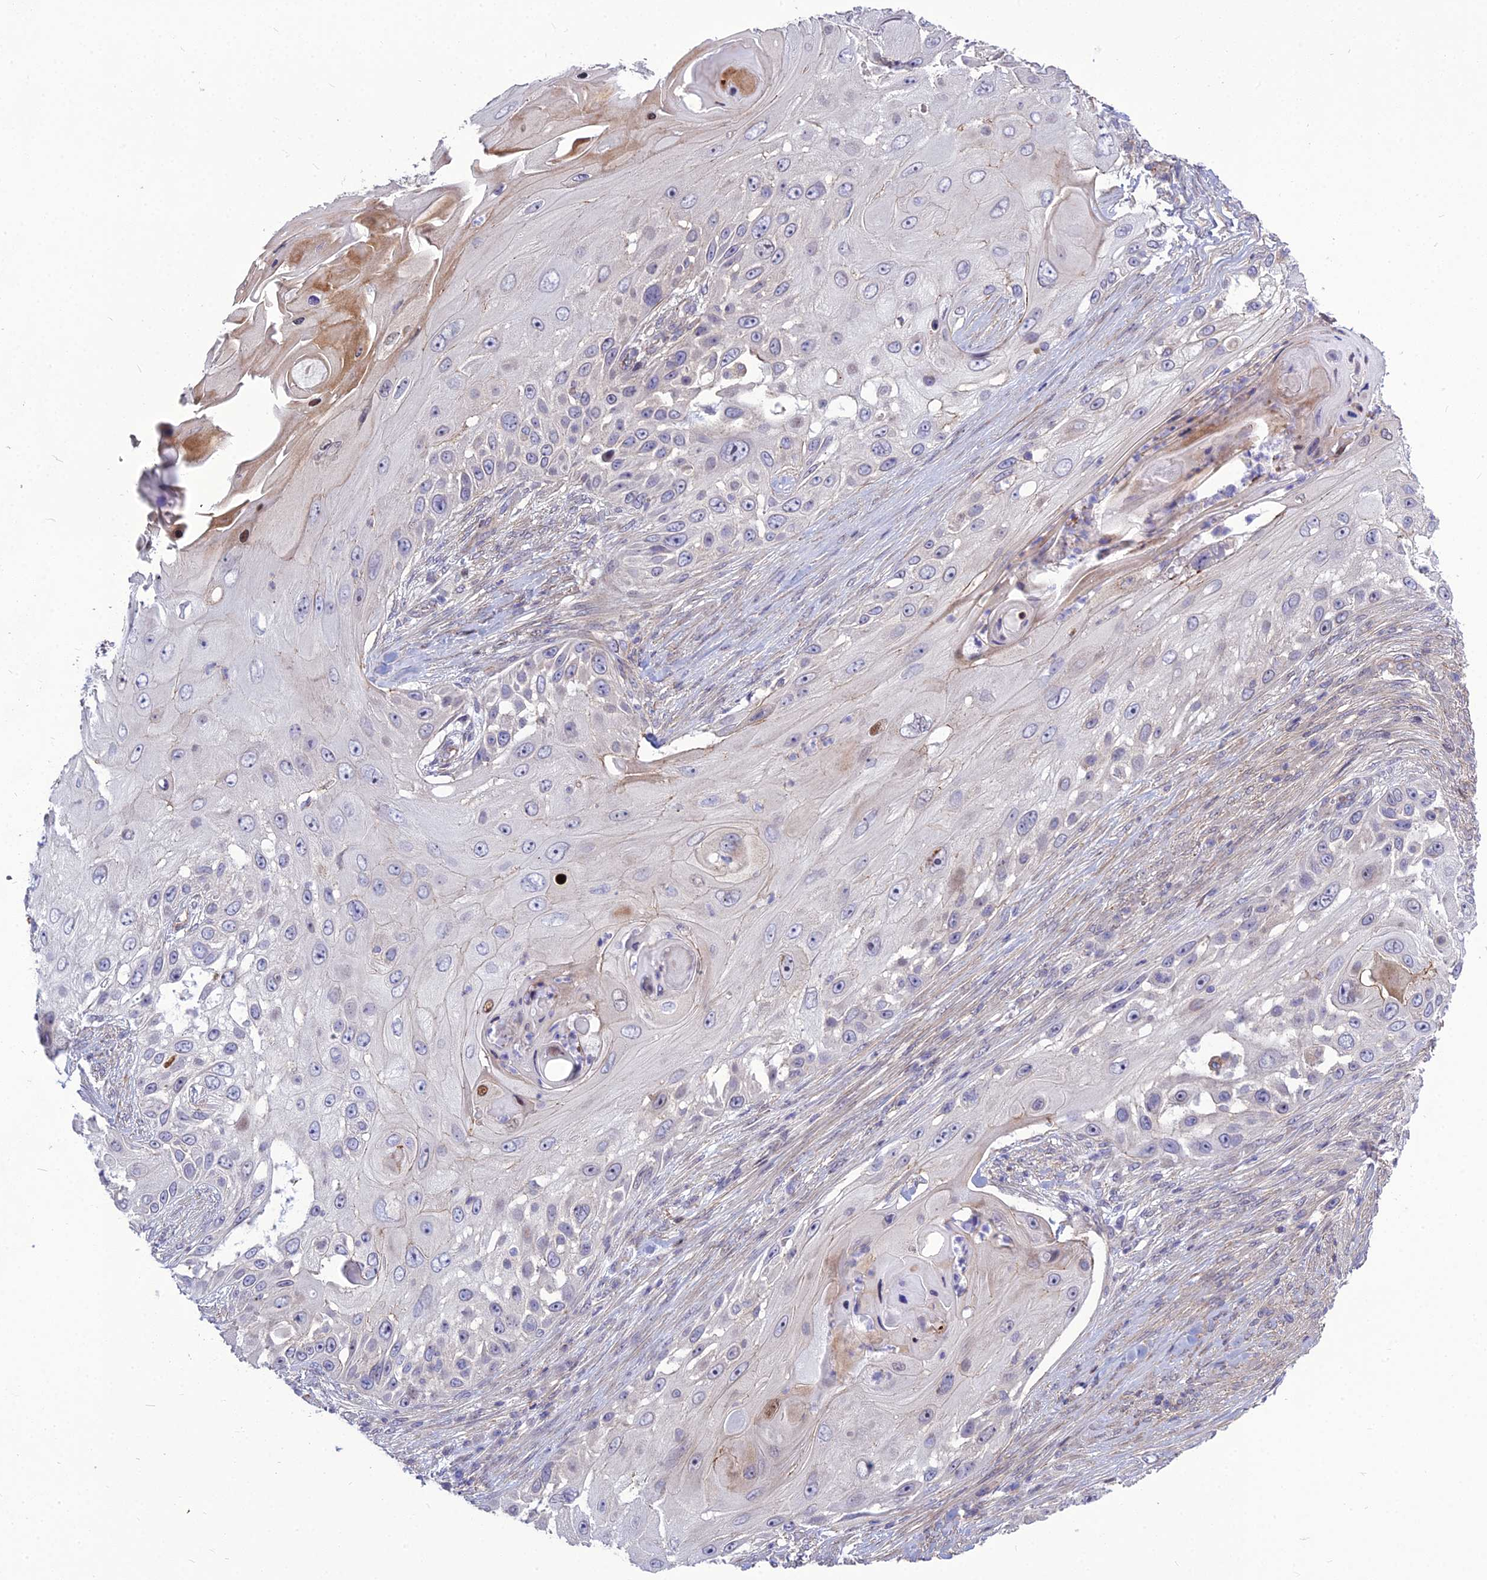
{"staining": {"intensity": "negative", "quantity": "none", "location": "none"}, "tissue": "skin cancer", "cell_type": "Tumor cells", "image_type": "cancer", "snomed": [{"axis": "morphology", "description": "Squamous cell carcinoma, NOS"}, {"axis": "topography", "description": "Skin"}], "caption": "DAB immunohistochemical staining of human skin cancer displays no significant expression in tumor cells.", "gene": "TSPYL2", "patient": {"sex": "female", "age": 44}}